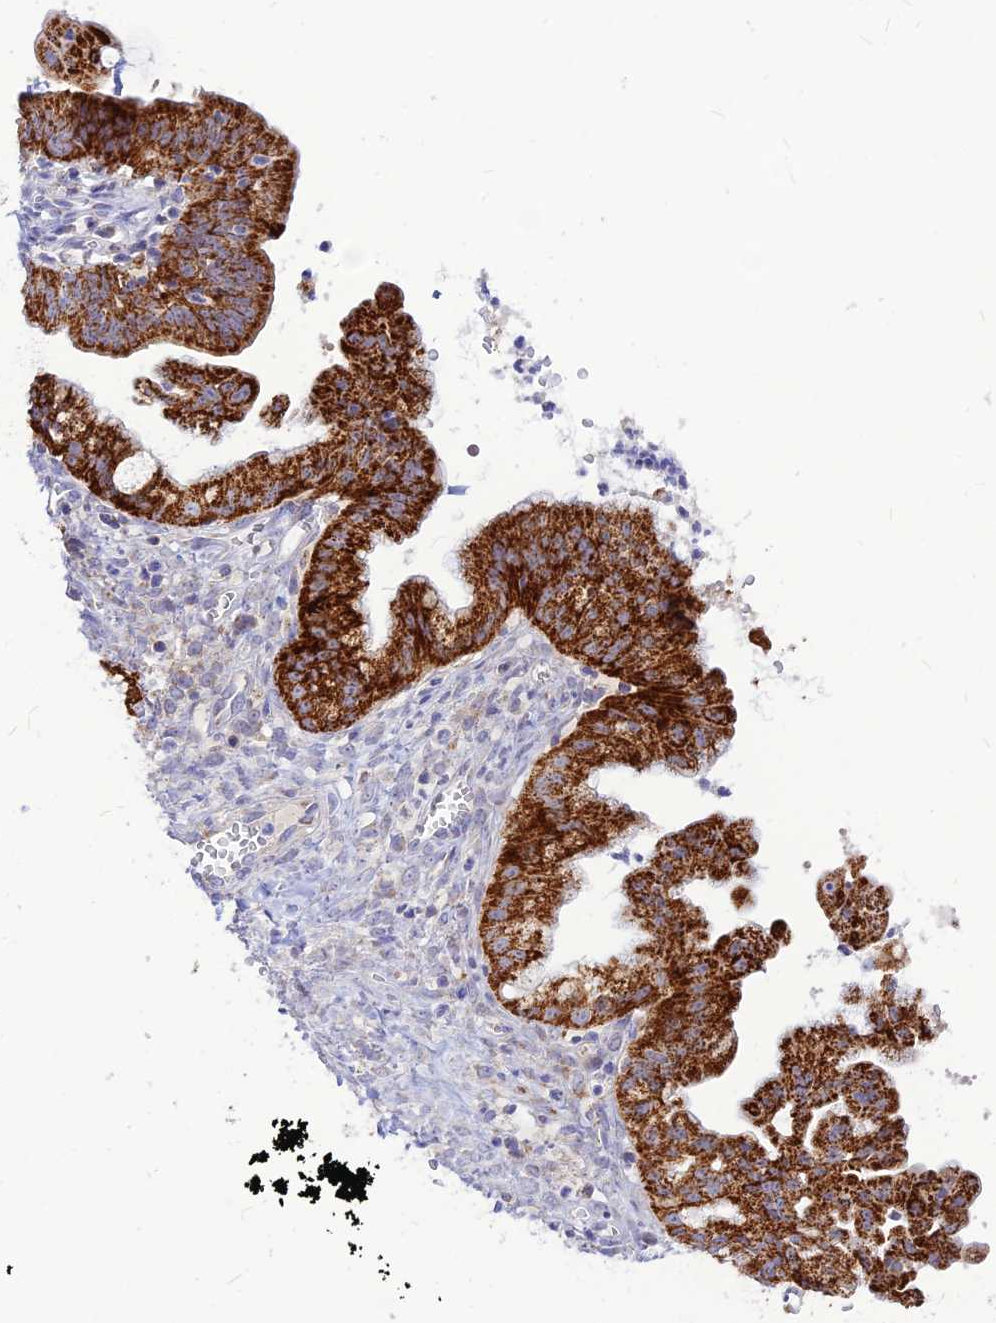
{"staining": {"intensity": "strong", "quantity": ">75%", "location": "cytoplasmic/membranous"}, "tissue": "ovarian cancer", "cell_type": "Tumor cells", "image_type": "cancer", "snomed": [{"axis": "morphology", "description": "Cystadenocarcinoma, mucinous, NOS"}, {"axis": "topography", "description": "Ovary"}], "caption": "The photomicrograph reveals staining of ovarian cancer, revealing strong cytoplasmic/membranous protein positivity (brown color) within tumor cells. Immunohistochemistry (ihc) stains the protein of interest in brown and the nuclei are stained blue.", "gene": "ECI1", "patient": {"sex": "female", "age": 70}}